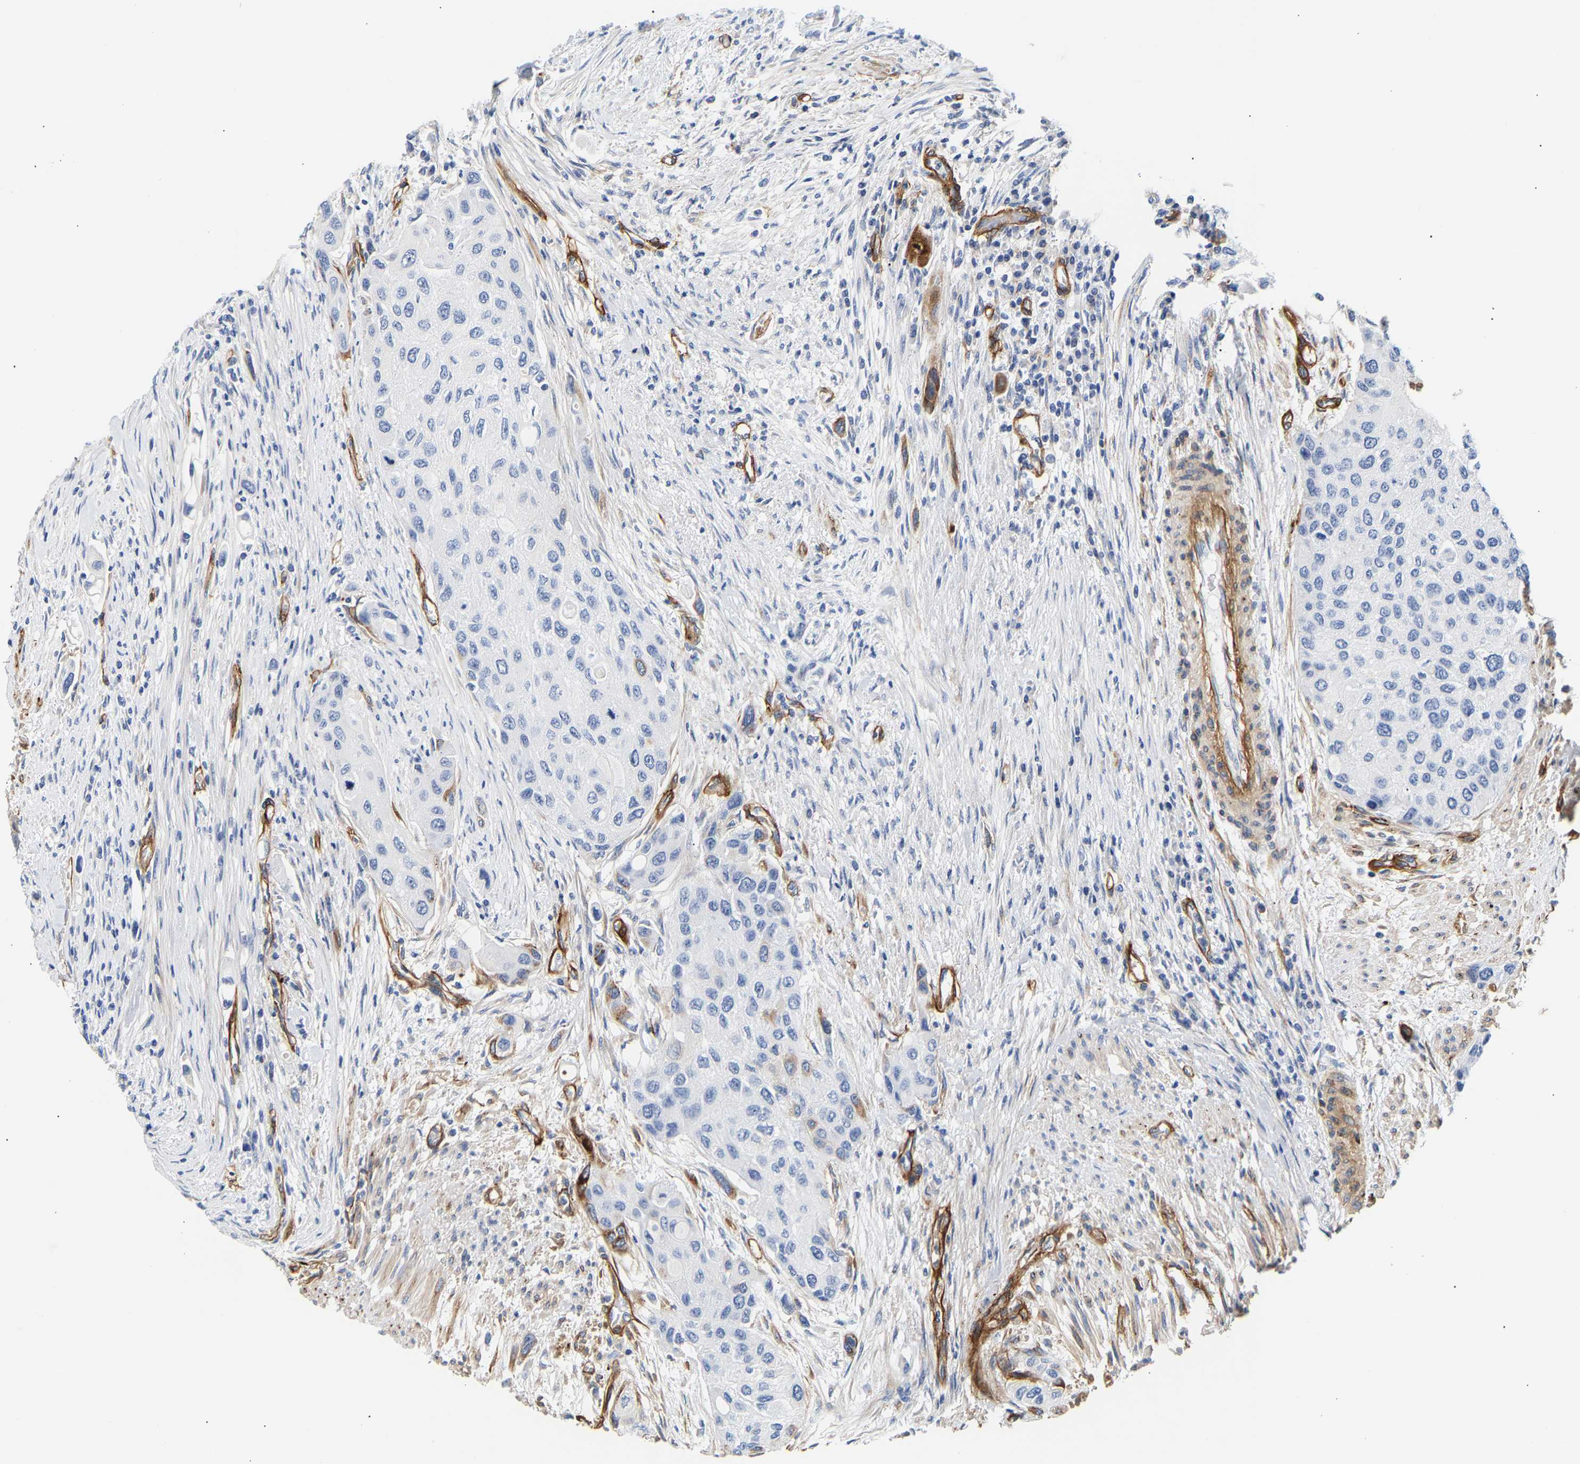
{"staining": {"intensity": "weak", "quantity": "<25%", "location": "cytoplasmic/membranous"}, "tissue": "urothelial cancer", "cell_type": "Tumor cells", "image_type": "cancer", "snomed": [{"axis": "morphology", "description": "Urothelial carcinoma, High grade"}, {"axis": "topography", "description": "Urinary bladder"}], "caption": "Tumor cells show no significant protein staining in urothelial cancer.", "gene": "IGFBP7", "patient": {"sex": "female", "age": 56}}